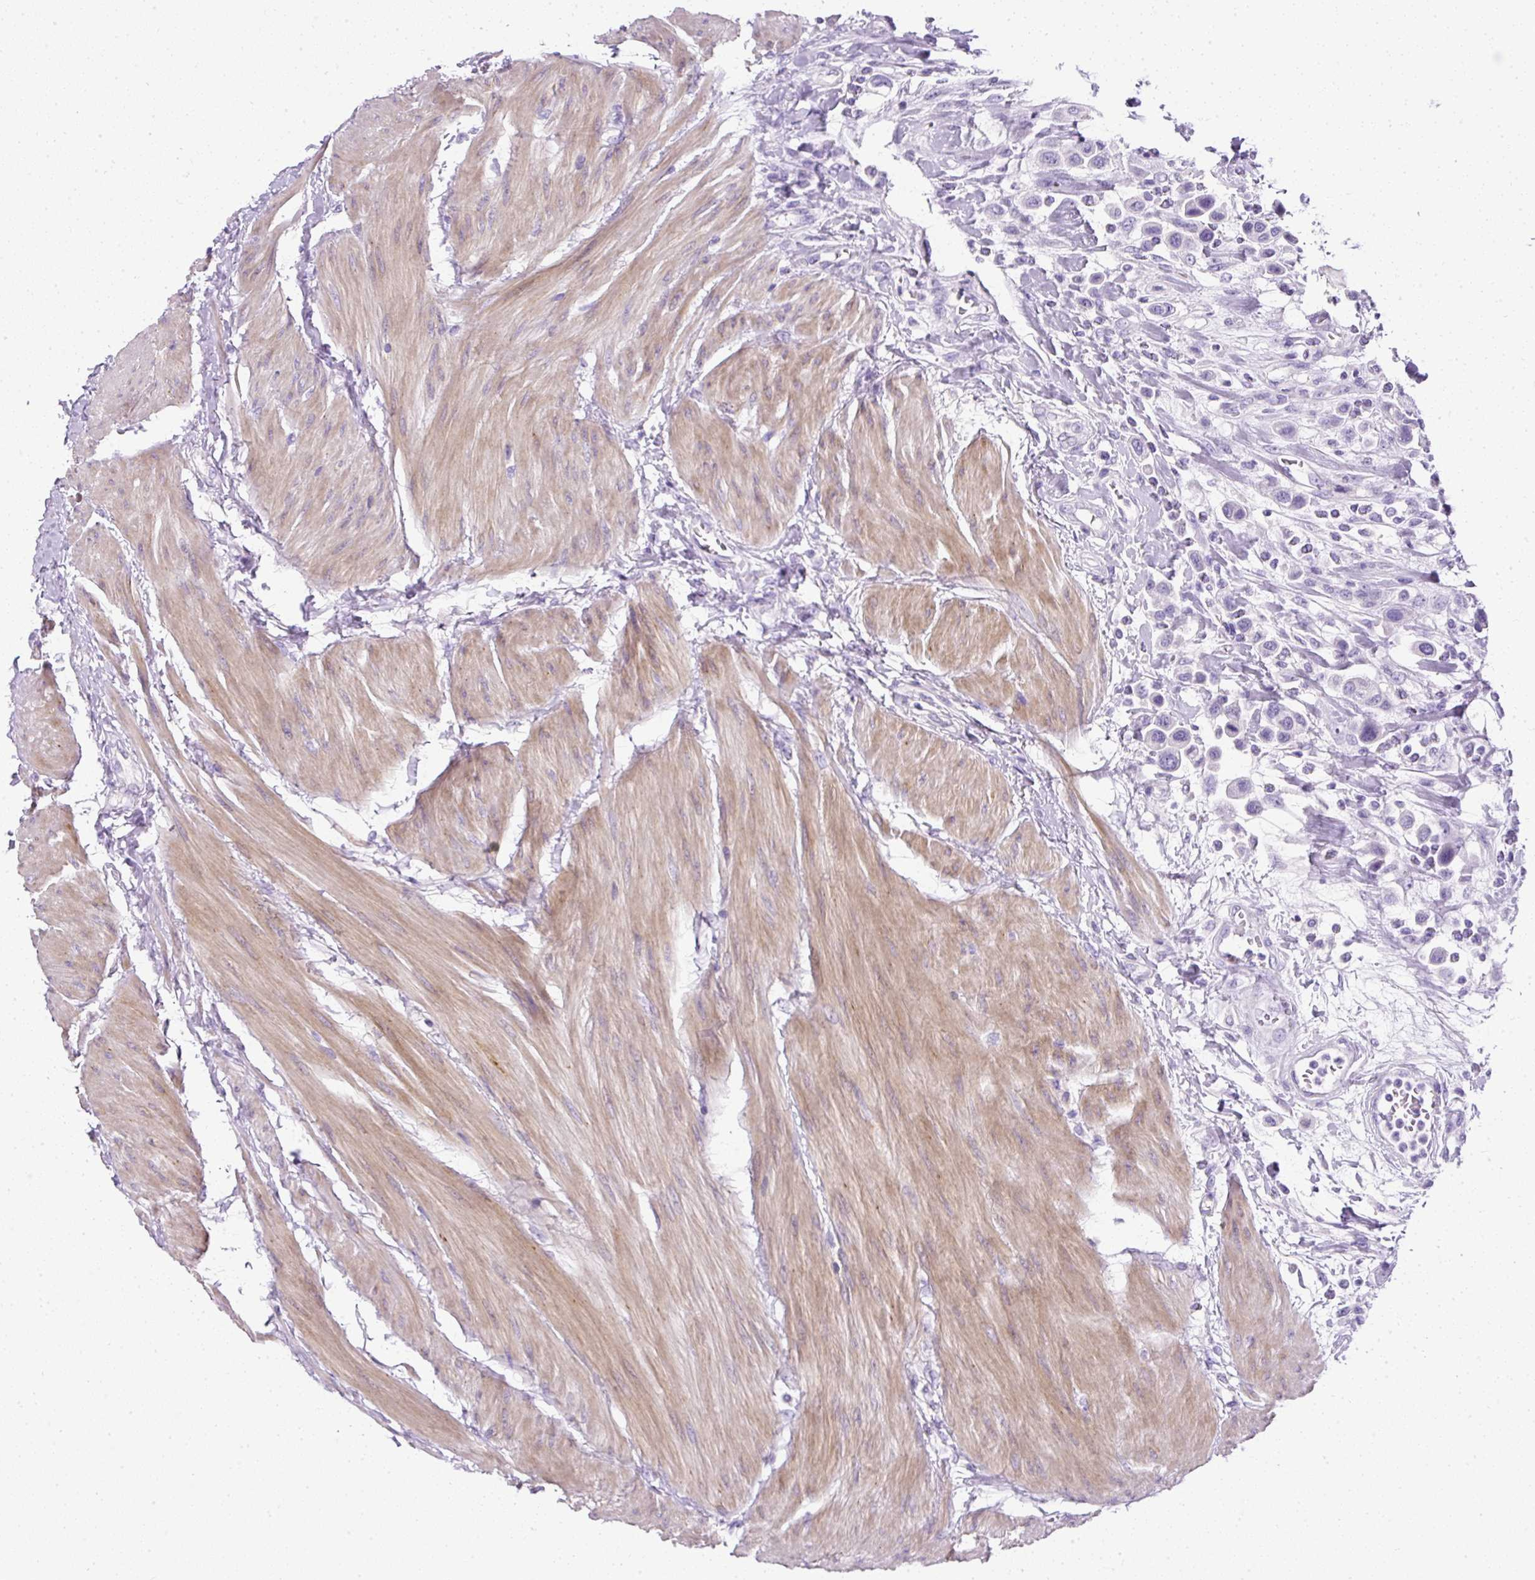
{"staining": {"intensity": "negative", "quantity": "none", "location": "none"}, "tissue": "urothelial cancer", "cell_type": "Tumor cells", "image_type": "cancer", "snomed": [{"axis": "morphology", "description": "Urothelial carcinoma, High grade"}, {"axis": "topography", "description": "Urinary bladder"}], "caption": "Tumor cells are negative for brown protein staining in urothelial cancer.", "gene": "C2CD4C", "patient": {"sex": "male", "age": 50}}